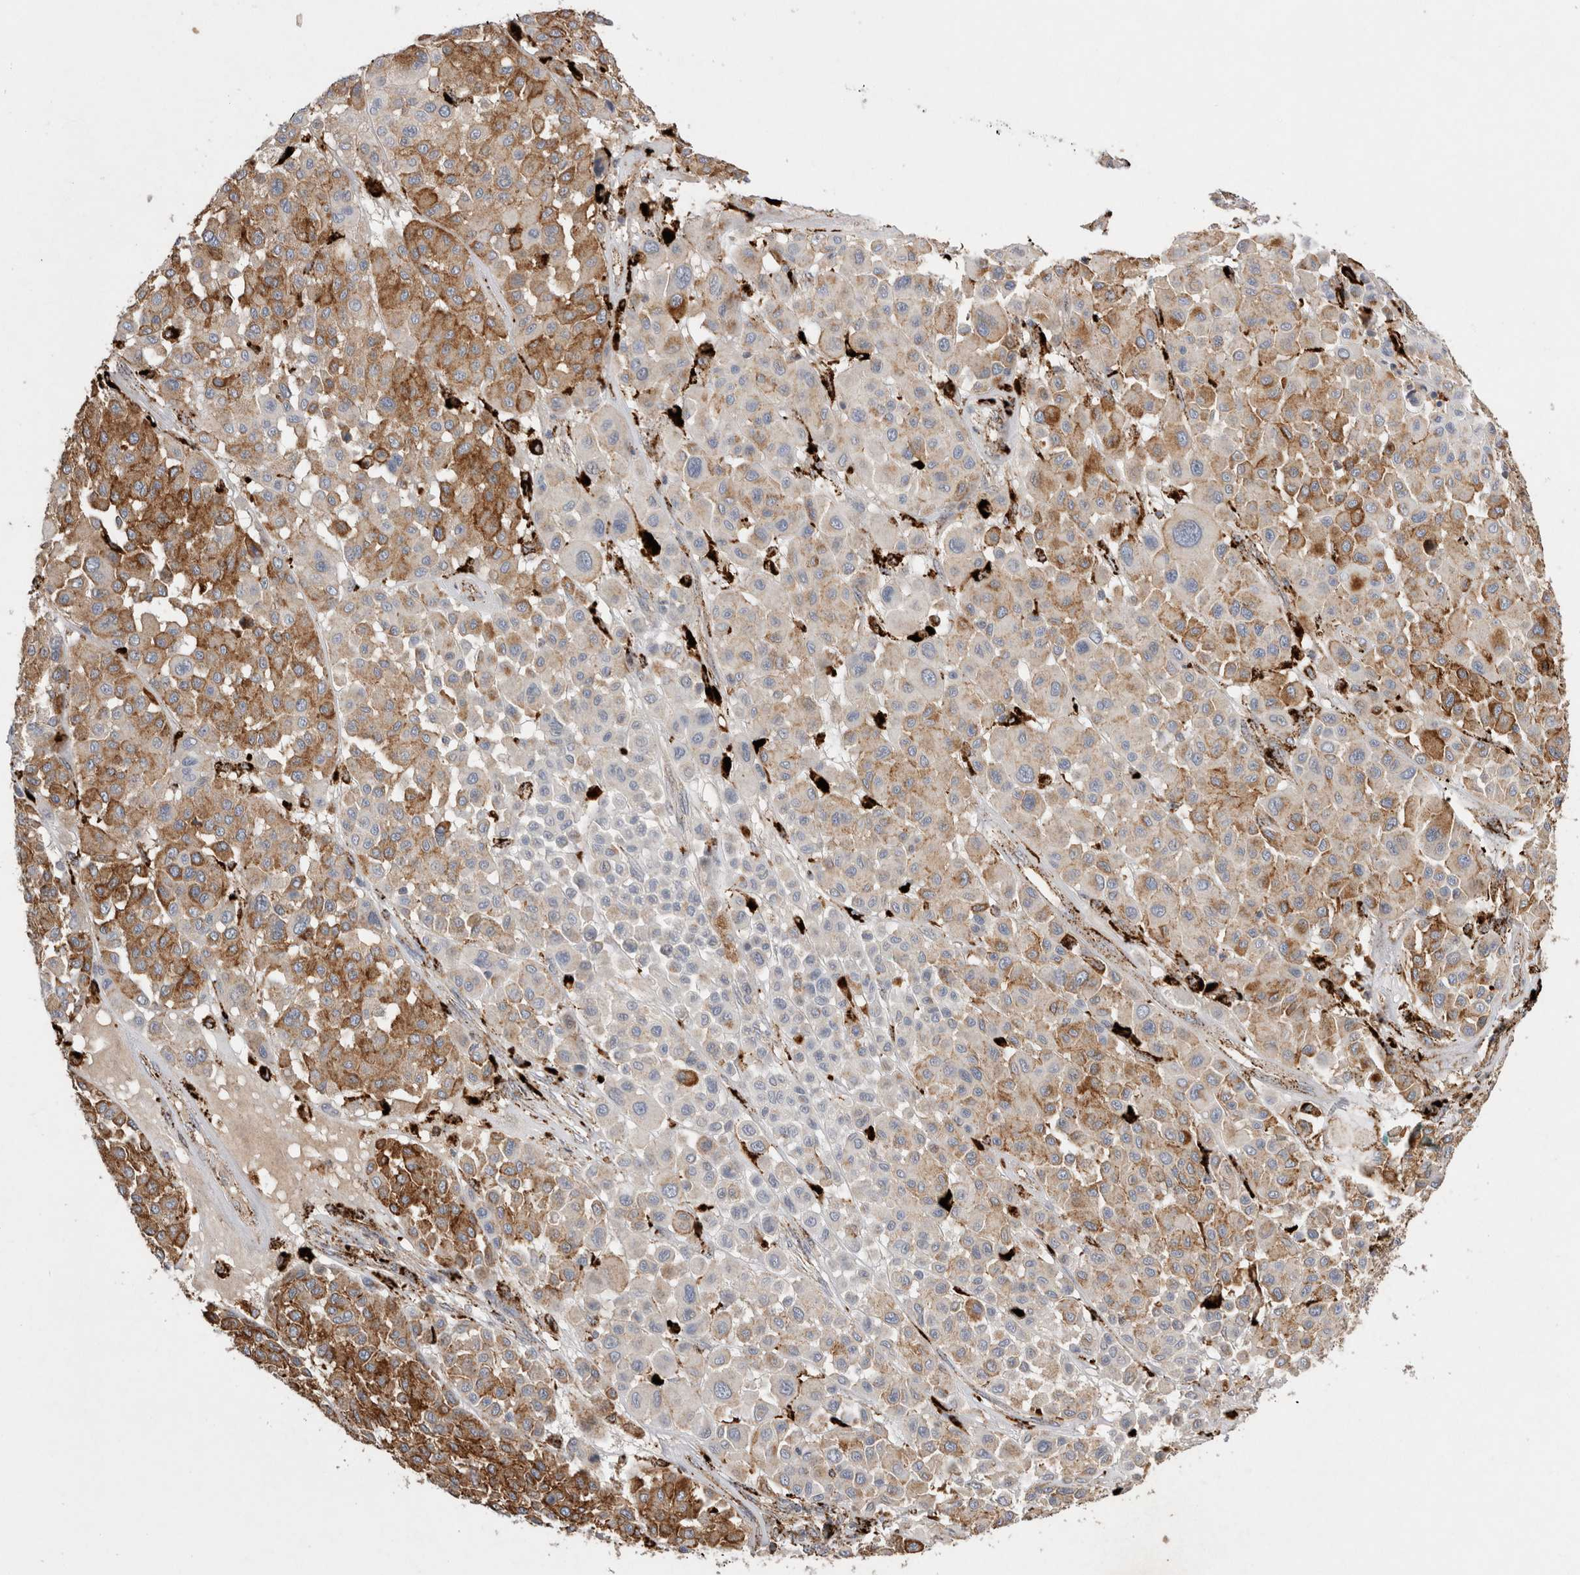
{"staining": {"intensity": "strong", "quantity": "25%-75%", "location": "cytoplasmic/membranous"}, "tissue": "melanoma", "cell_type": "Tumor cells", "image_type": "cancer", "snomed": [{"axis": "morphology", "description": "Malignant melanoma, Metastatic site"}, {"axis": "topography", "description": "Soft tissue"}], "caption": "High-power microscopy captured an IHC photomicrograph of malignant melanoma (metastatic site), revealing strong cytoplasmic/membranous staining in approximately 25%-75% of tumor cells.", "gene": "CTSA", "patient": {"sex": "male", "age": 41}}